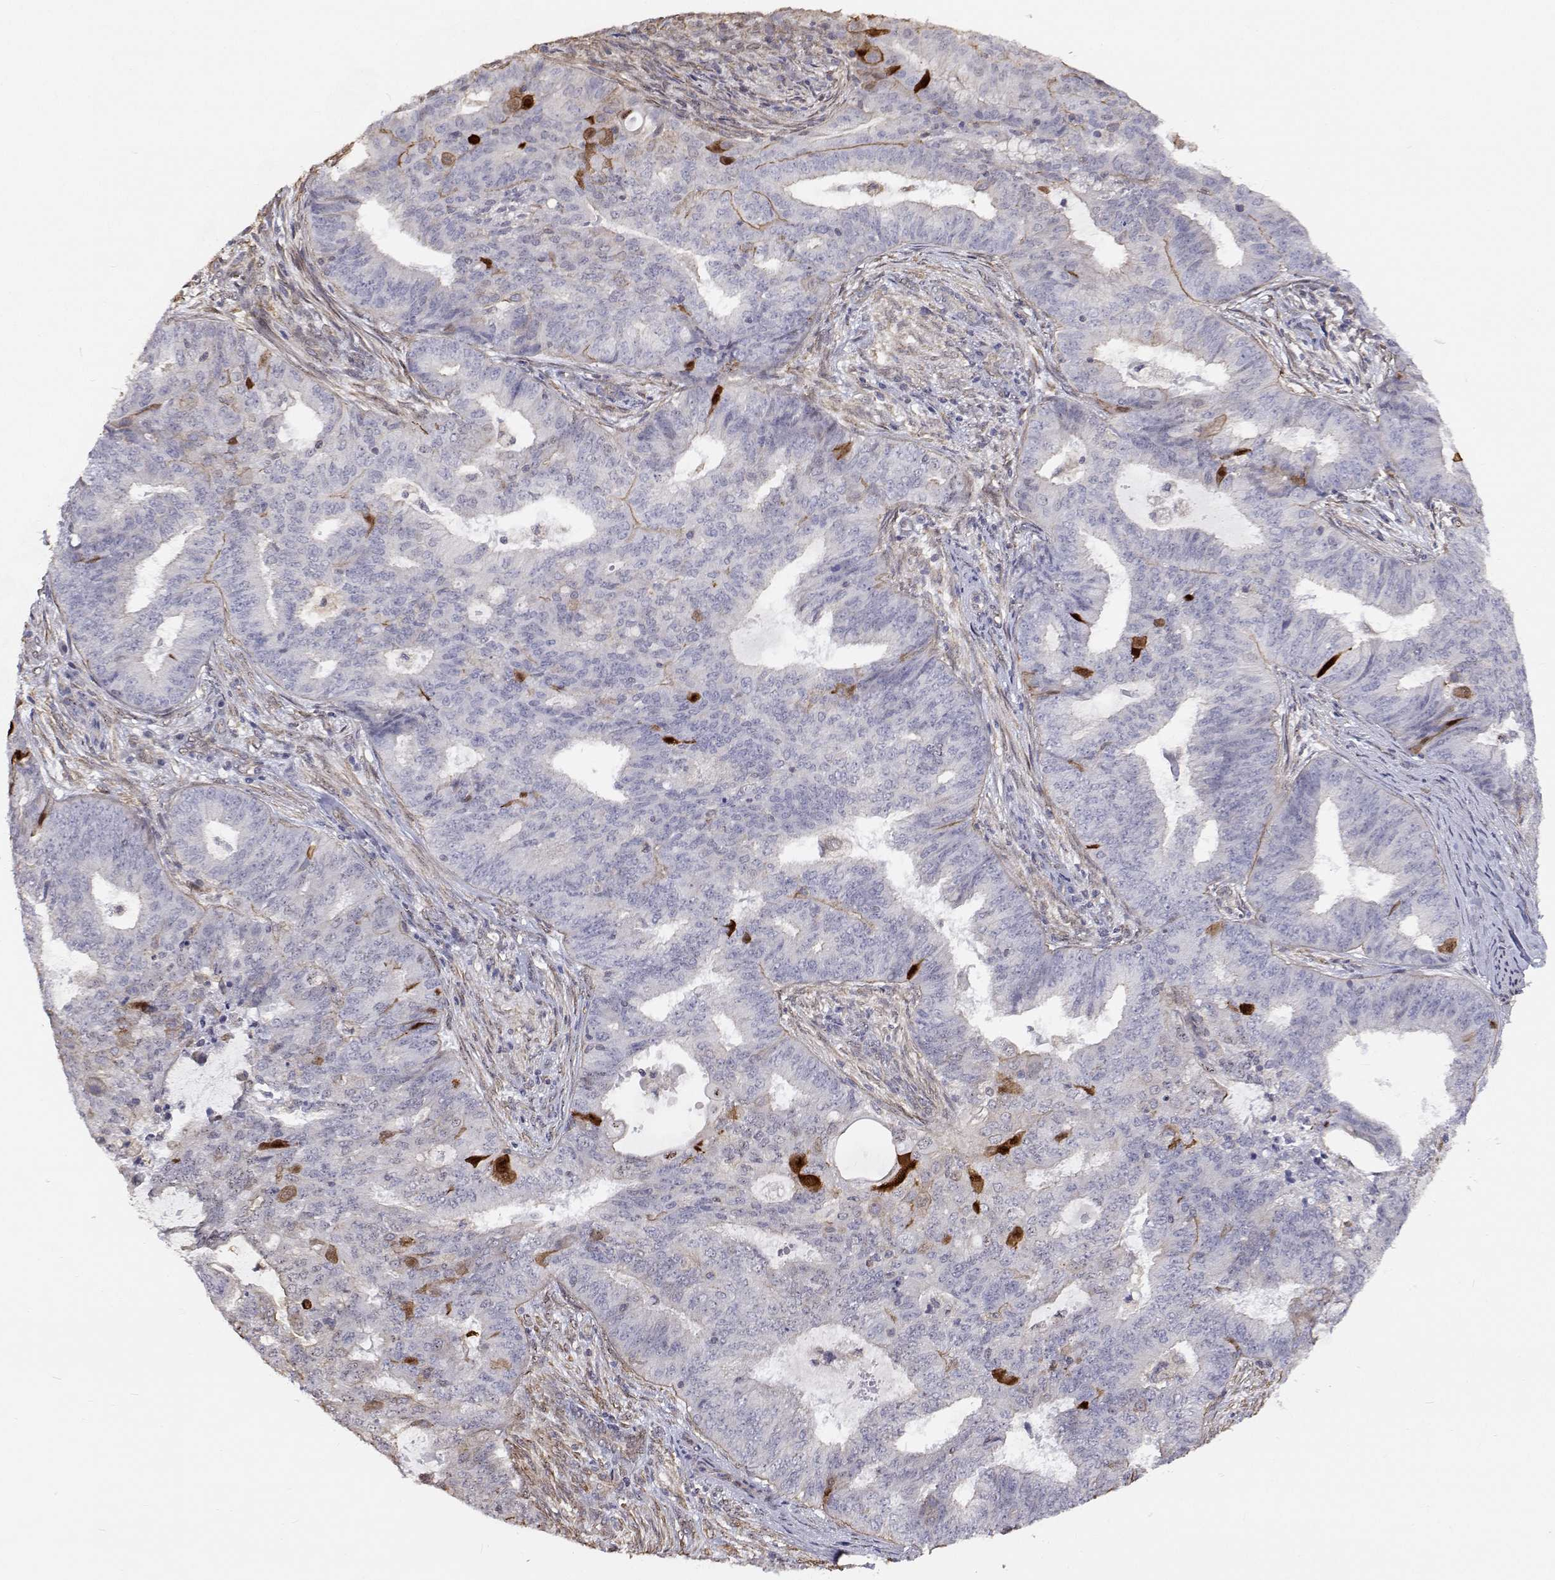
{"staining": {"intensity": "negative", "quantity": "none", "location": "none"}, "tissue": "endometrial cancer", "cell_type": "Tumor cells", "image_type": "cancer", "snomed": [{"axis": "morphology", "description": "Adenocarcinoma, NOS"}, {"axis": "topography", "description": "Endometrium"}], "caption": "IHC of adenocarcinoma (endometrial) shows no staining in tumor cells.", "gene": "GSDMA", "patient": {"sex": "female", "age": 62}}